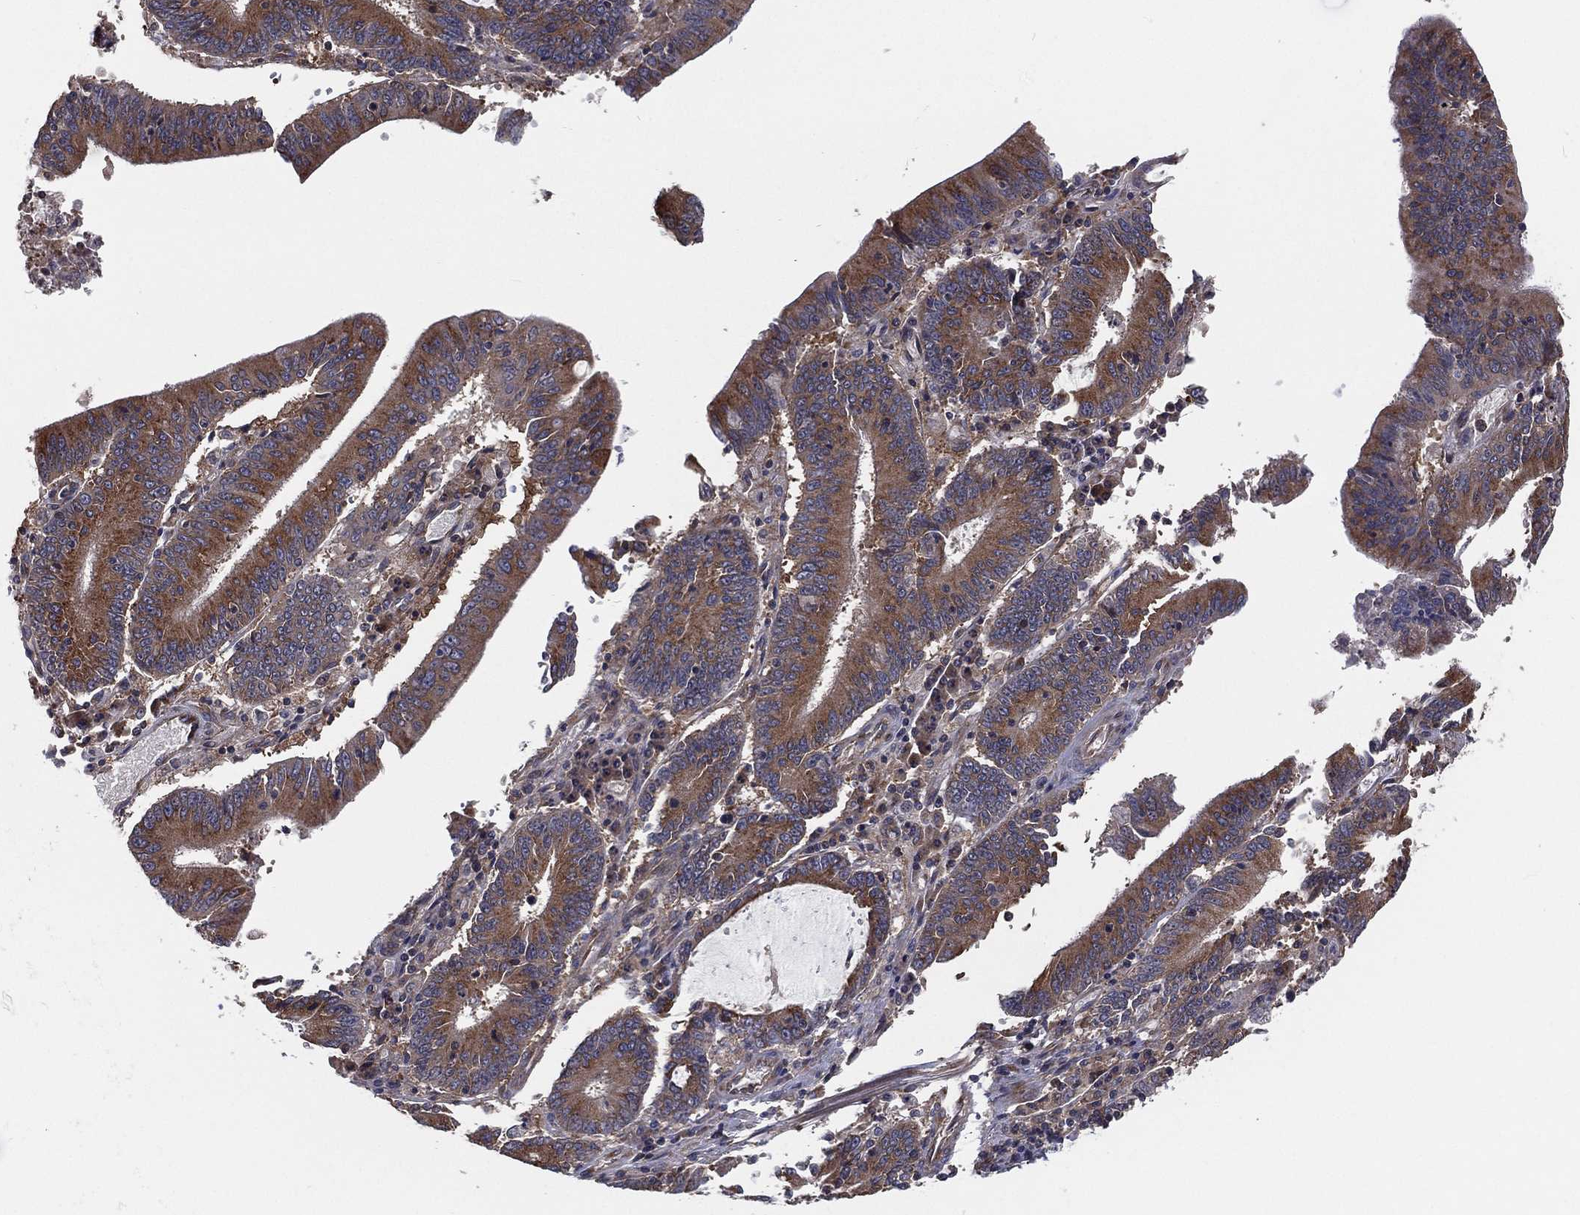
{"staining": {"intensity": "moderate", "quantity": ">75%", "location": "cytoplasmic/membranous"}, "tissue": "stomach cancer", "cell_type": "Tumor cells", "image_type": "cancer", "snomed": [{"axis": "morphology", "description": "Adenocarcinoma, NOS"}, {"axis": "topography", "description": "Stomach, upper"}], "caption": "Stomach adenocarcinoma stained with immunohistochemistry (IHC) exhibits moderate cytoplasmic/membranous positivity in approximately >75% of tumor cells.", "gene": "EIF2B5", "patient": {"sex": "male", "age": 68}}